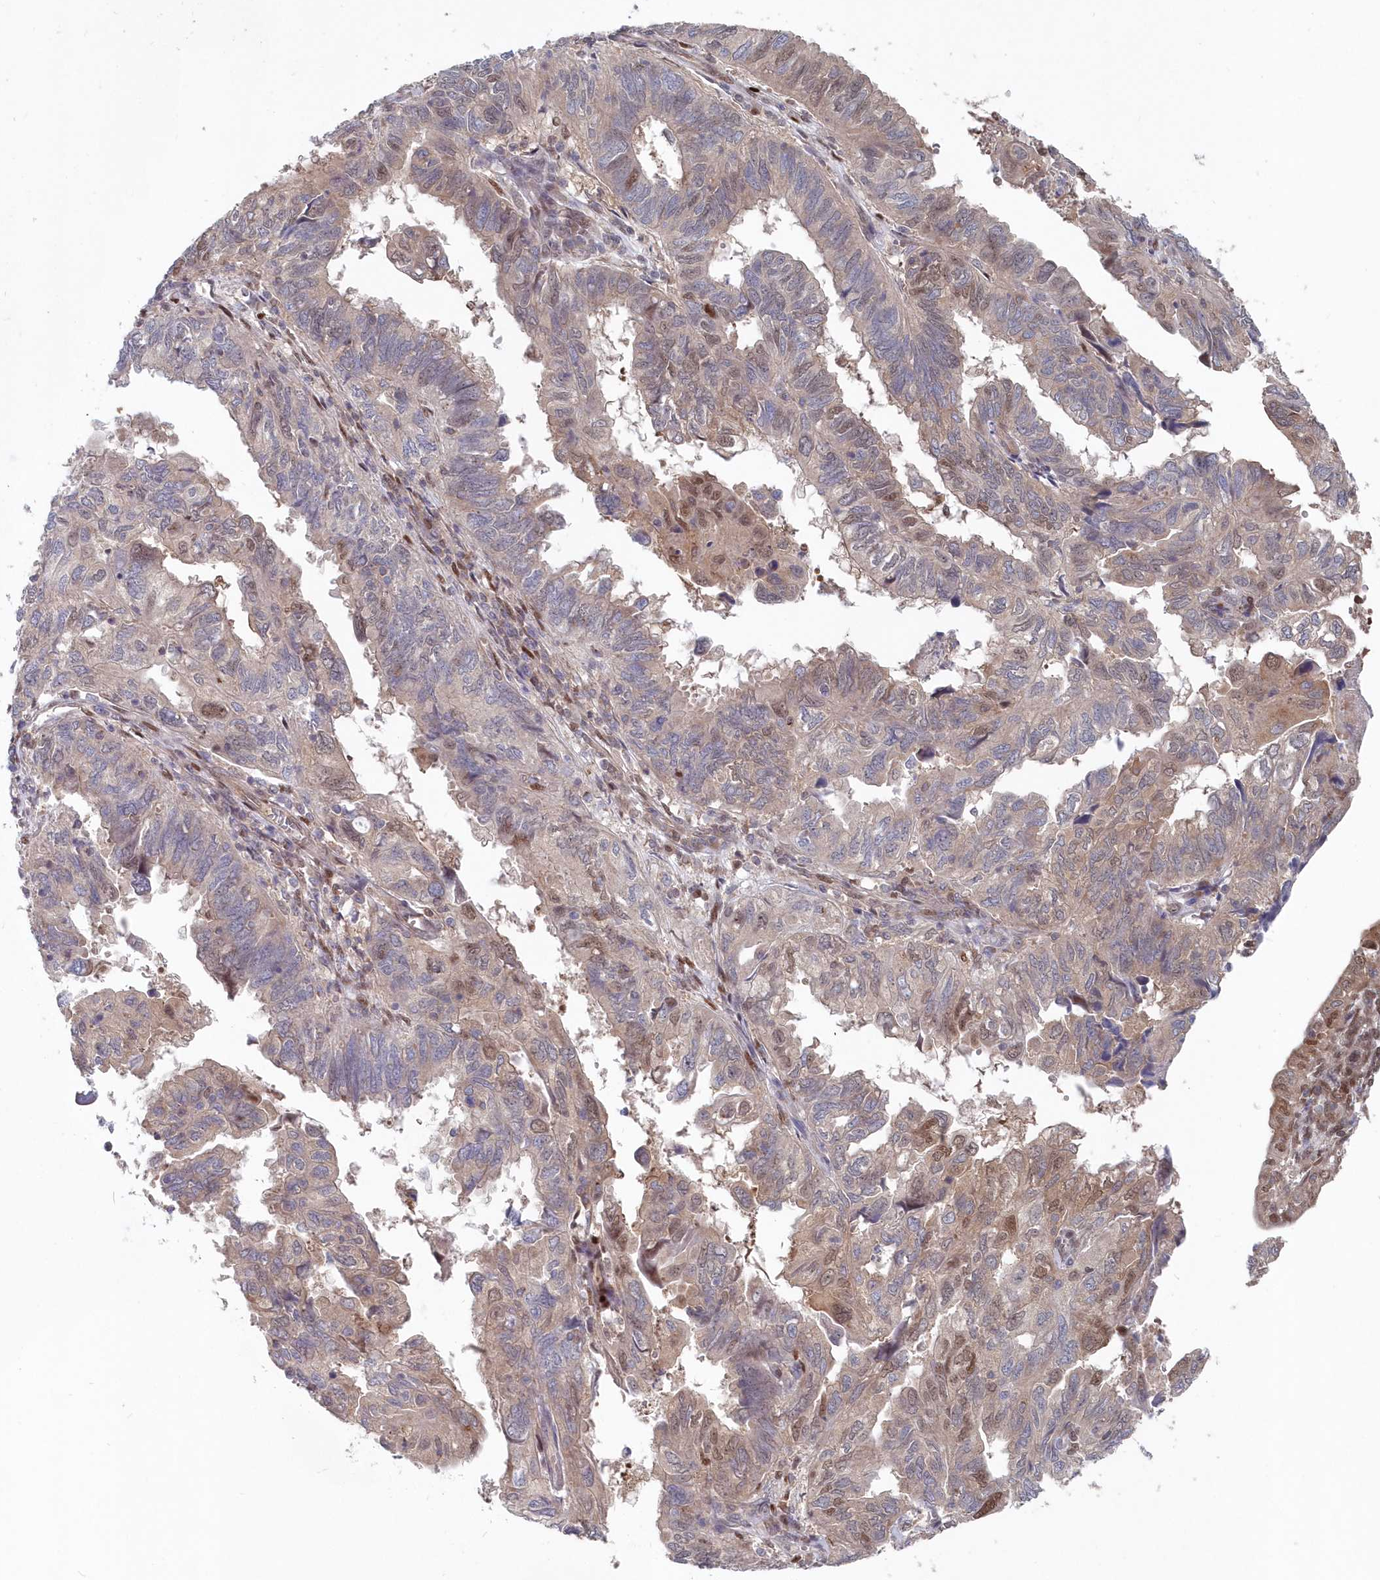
{"staining": {"intensity": "moderate", "quantity": "<25%", "location": "nuclear"}, "tissue": "endometrial cancer", "cell_type": "Tumor cells", "image_type": "cancer", "snomed": [{"axis": "morphology", "description": "Adenocarcinoma, NOS"}, {"axis": "topography", "description": "Uterus"}], "caption": "DAB (3,3'-diaminobenzidine) immunohistochemical staining of endometrial cancer (adenocarcinoma) demonstrates moderate nuclear protein positivity in approximately <25% of tumor cells. The staining was performed using DAB (3,3'-diaminobenzidine) to visualize the protein expression in brown, while the nuclei were stained in blue with hematoxylin (Magnification: 20x).", "gene": "ABHD14B", "patient": {"sex": "female", "age": 77}}